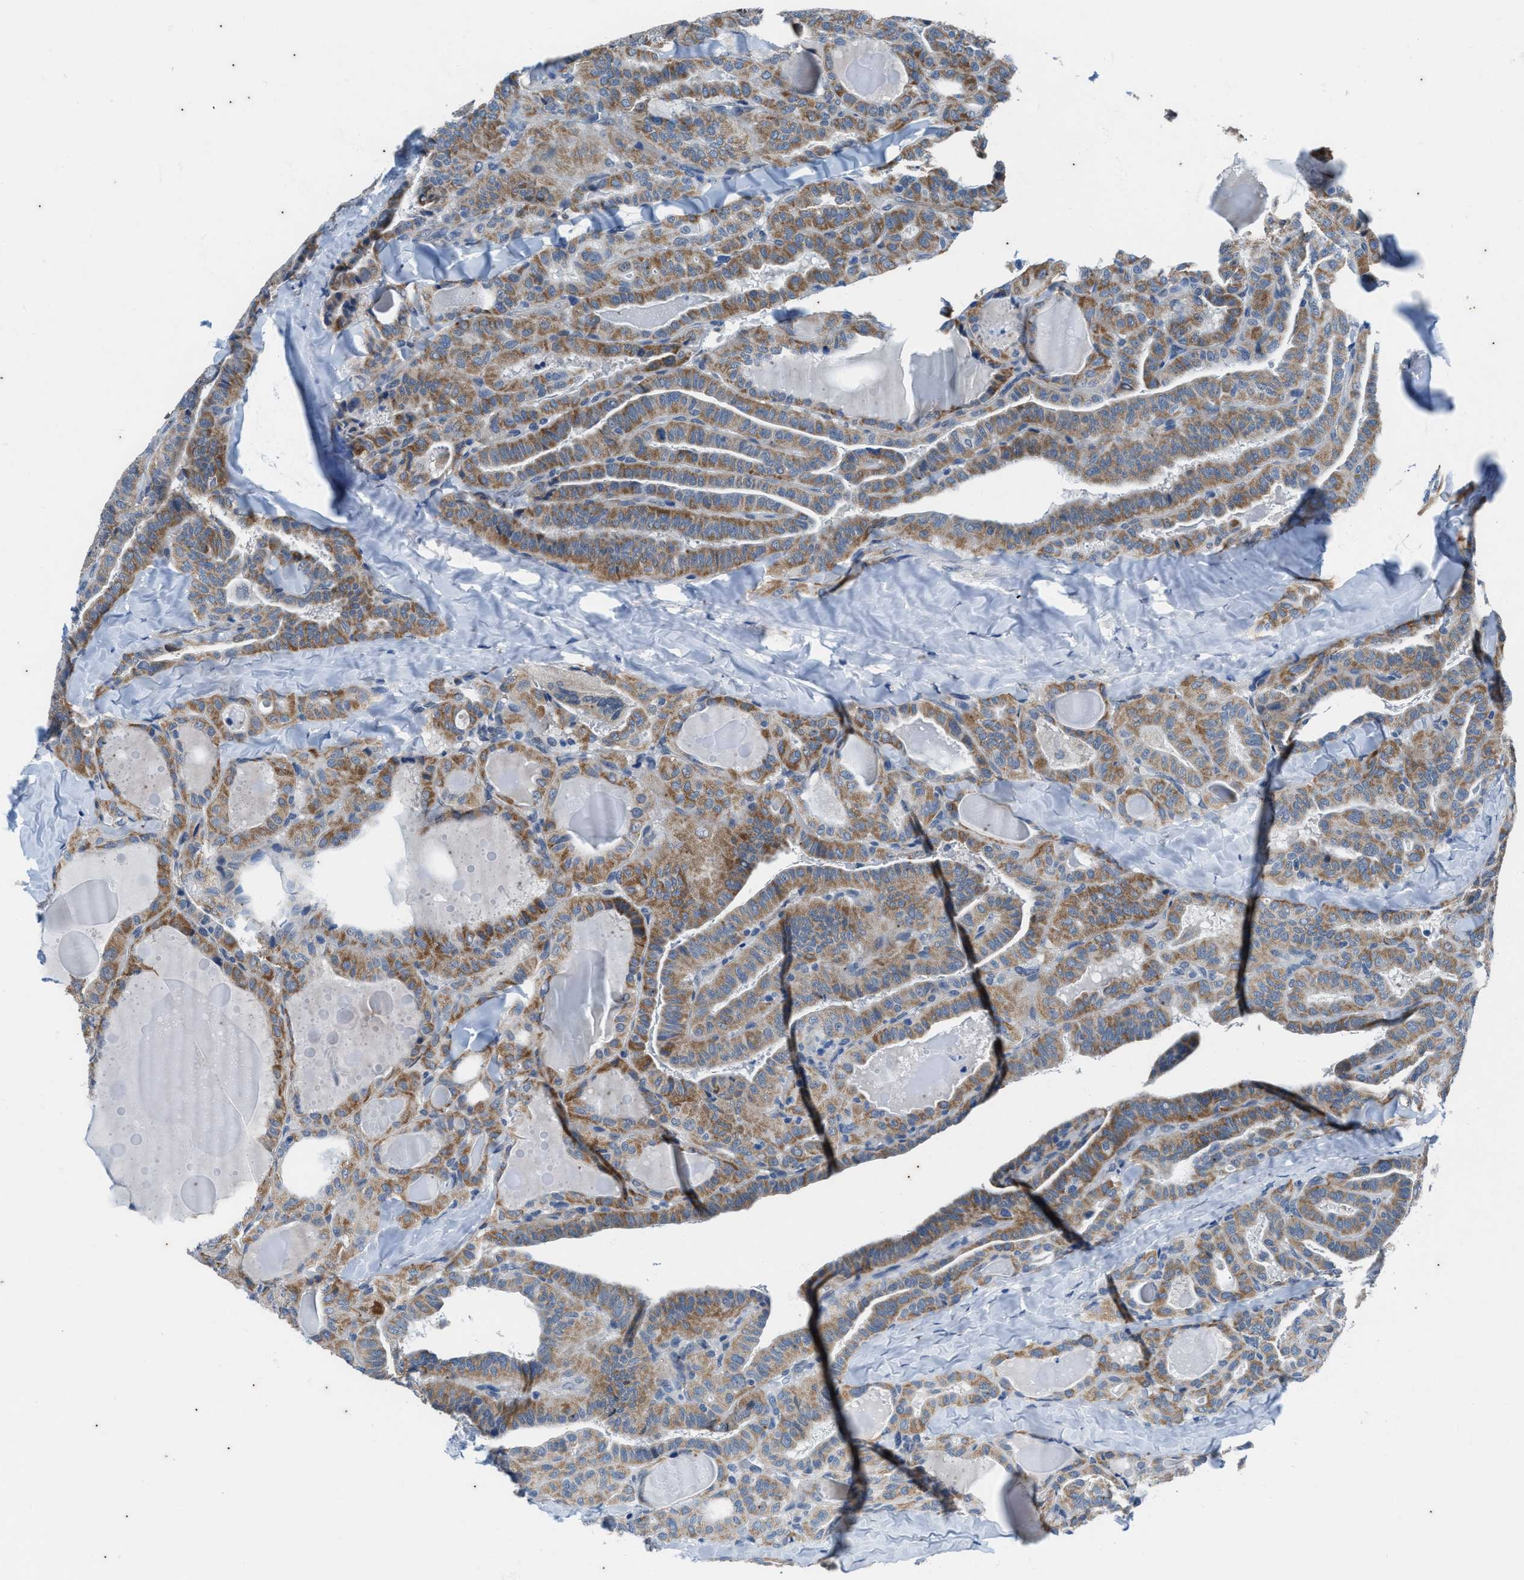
{"staining": {"intensity": "moderate", "quantity": ">75%", "location": "cytoplasmic/membranous"}, "tissue": "thyroid cancer", "cell_type": "Tumor cells", "image_type": "cancer", "snomed": [{"axis": "morphology", "description": "Papillary adenocarcinoma, NOS"}, {"axis": "topography", "description": "Thyroid gland"}], "caption": "A micrograph of papillary adenocarcinoma (thyroid) stained for a protein demonstrates moderate cytoplasmic/membranous brown staining in tumor cells. (DAB IHC, brown staining for protein, blue staining for nuclei).", "gene": "KIF24", "patient": {"sex": "male", "age": 77}}